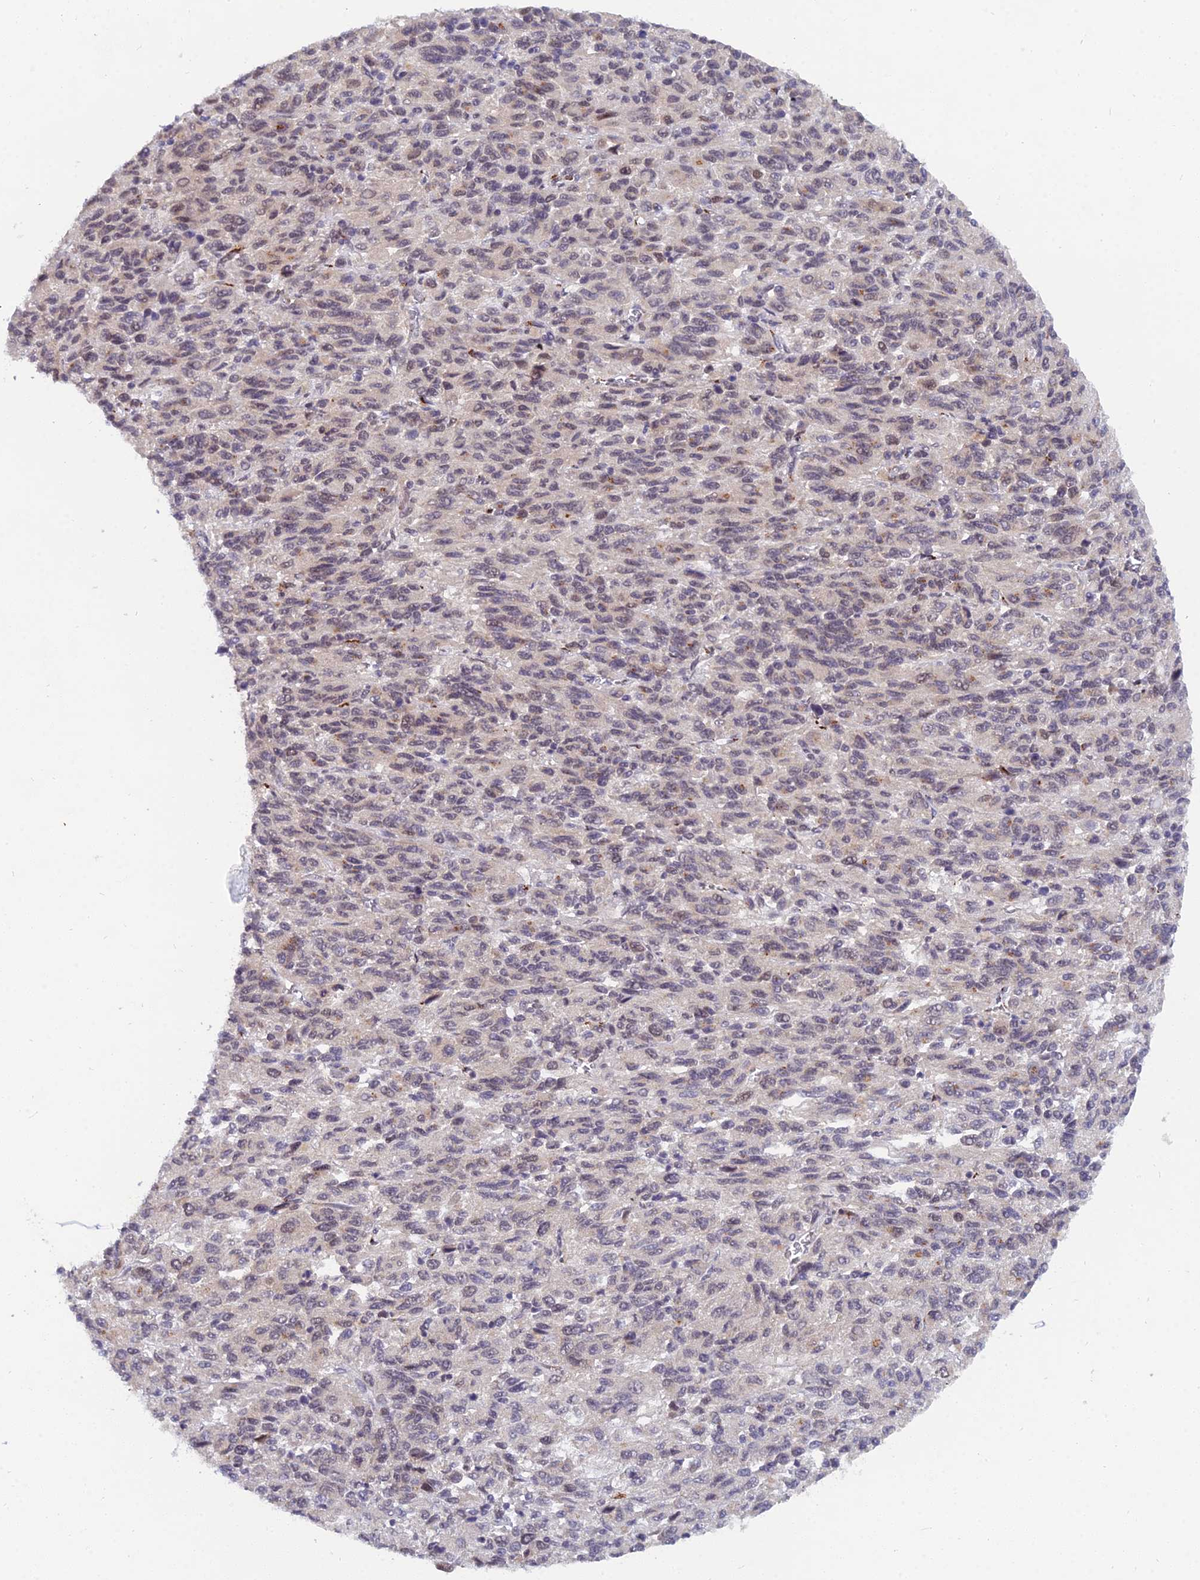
{"staining": {"intensity": "weak", "quantity": "<25%", "location": "nuclear"}, "tissue": "melanoma", "cell_type": "Tumor cells", "image_type": "cancer", "snomed": [{"axis": "morphology", "description": "Malignant melanoma, Metastatic site"}, {"axis": "topography", "description": "Lung"}], "caption": "This is an immunohistochemistry (IHC) photomicrograph of human melanoma. There is no staining in tumor cells.", "gene": "THOC3", "patient": {"sex": "male", "age": 64}}